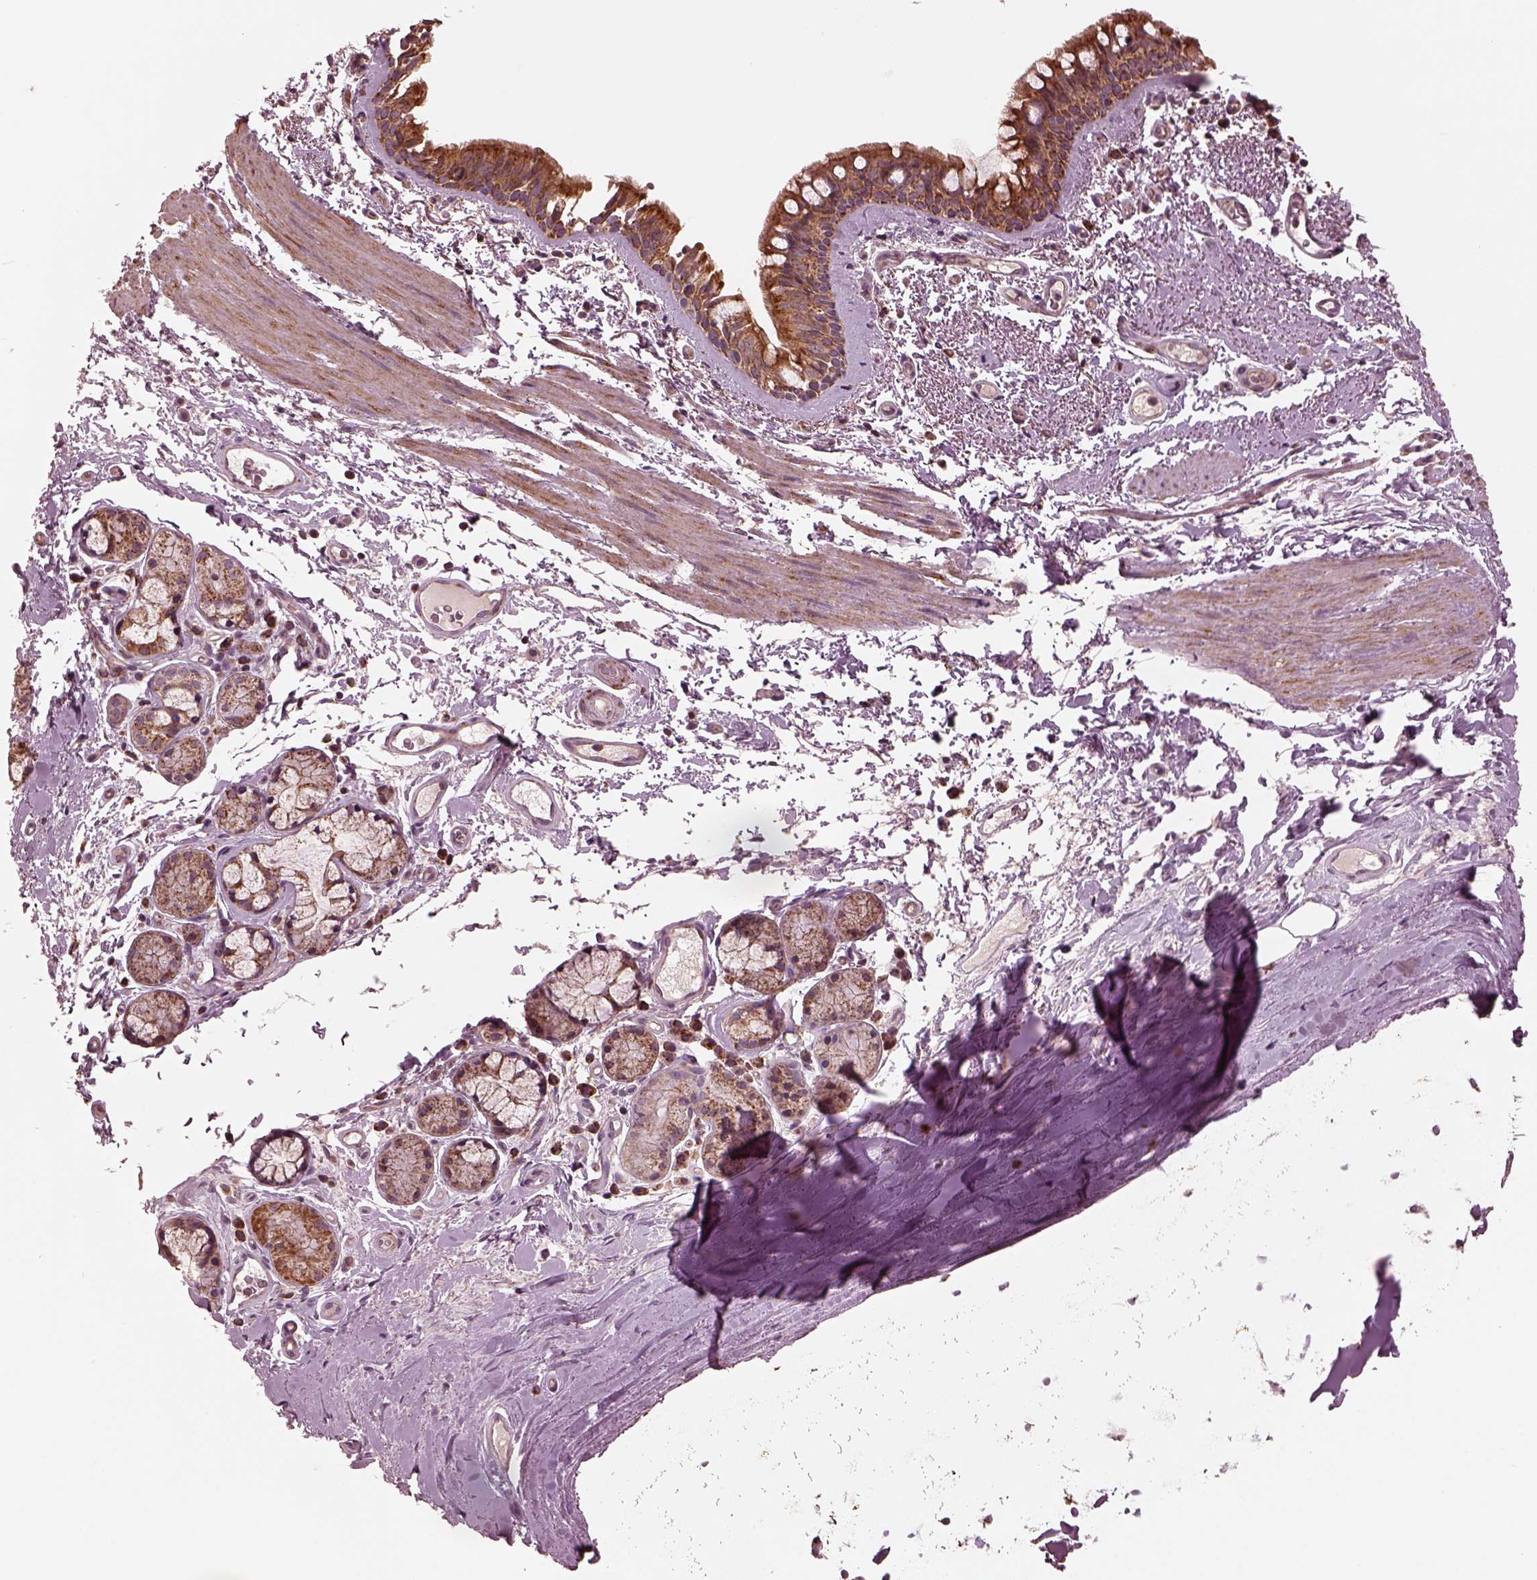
{"staining": {"intensity": "moderate", "quantity": ">75%", "location": "cytoplasmic/membranous"}, "tissue": "bronchus", "cell_type": "Respiratory epithelial cells", "image_type": "normal", "snomed": [{"axis": "morphology", "description": "Normal tissue, NOS"}, {"axis": "topography", "description": "Bronchus"}], "caption": "Respiratory epithelial cells reveal moderate cytoplasmic/membranous staining in approximately >75% of cells in normal bronchus.", "gene": "NDUFB10", "patient": {"sex": "female", "age": 64}}